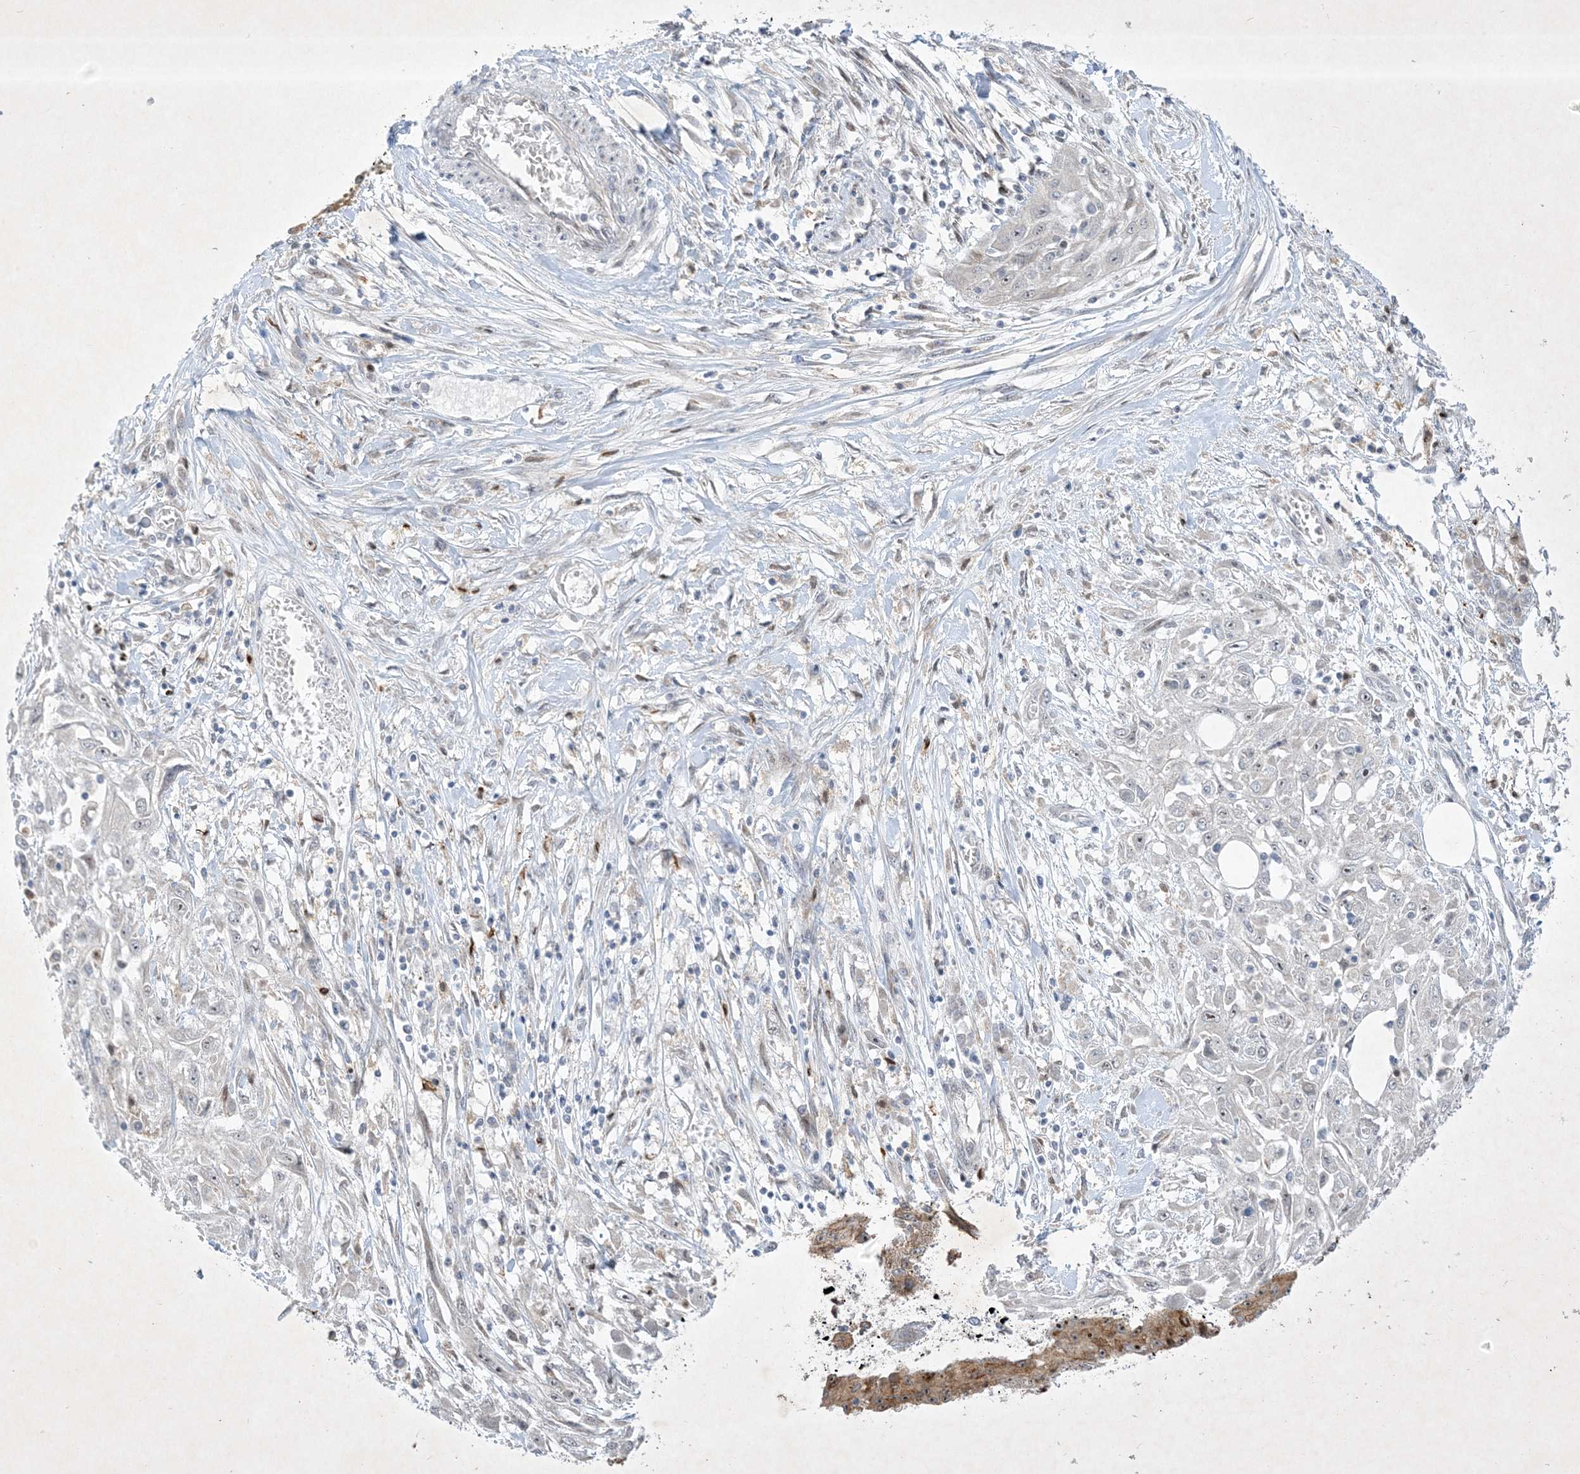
{"staining": {"intensity": "negative", "quantity": "none", "location": "none"}, "tissue": "skin cancer", "cell_type": "Tumor cells", "image_type": "cancer", "snomed": [{"axis": "morphology", "description": "Squamous cell carcinoma, NOS"}, {"axis": "morphology", "description": "Squamous cell carcinoma, metastatic, NOS"}, {"axis": "topography", "description": "Skin"}, {"axis": "topography", "description": "Lymph node"}], "caption": "Tumor cells are negative for brown protein staining in squamous cell carcinoma (skin). The staining is performed using DAB (3,3'-diaminobenzidine) brown chromogen with nuclei counter-stained in using hematoxylin.", "gene": "SOGA3", "patient": {"sex": "male", "age": 75}}